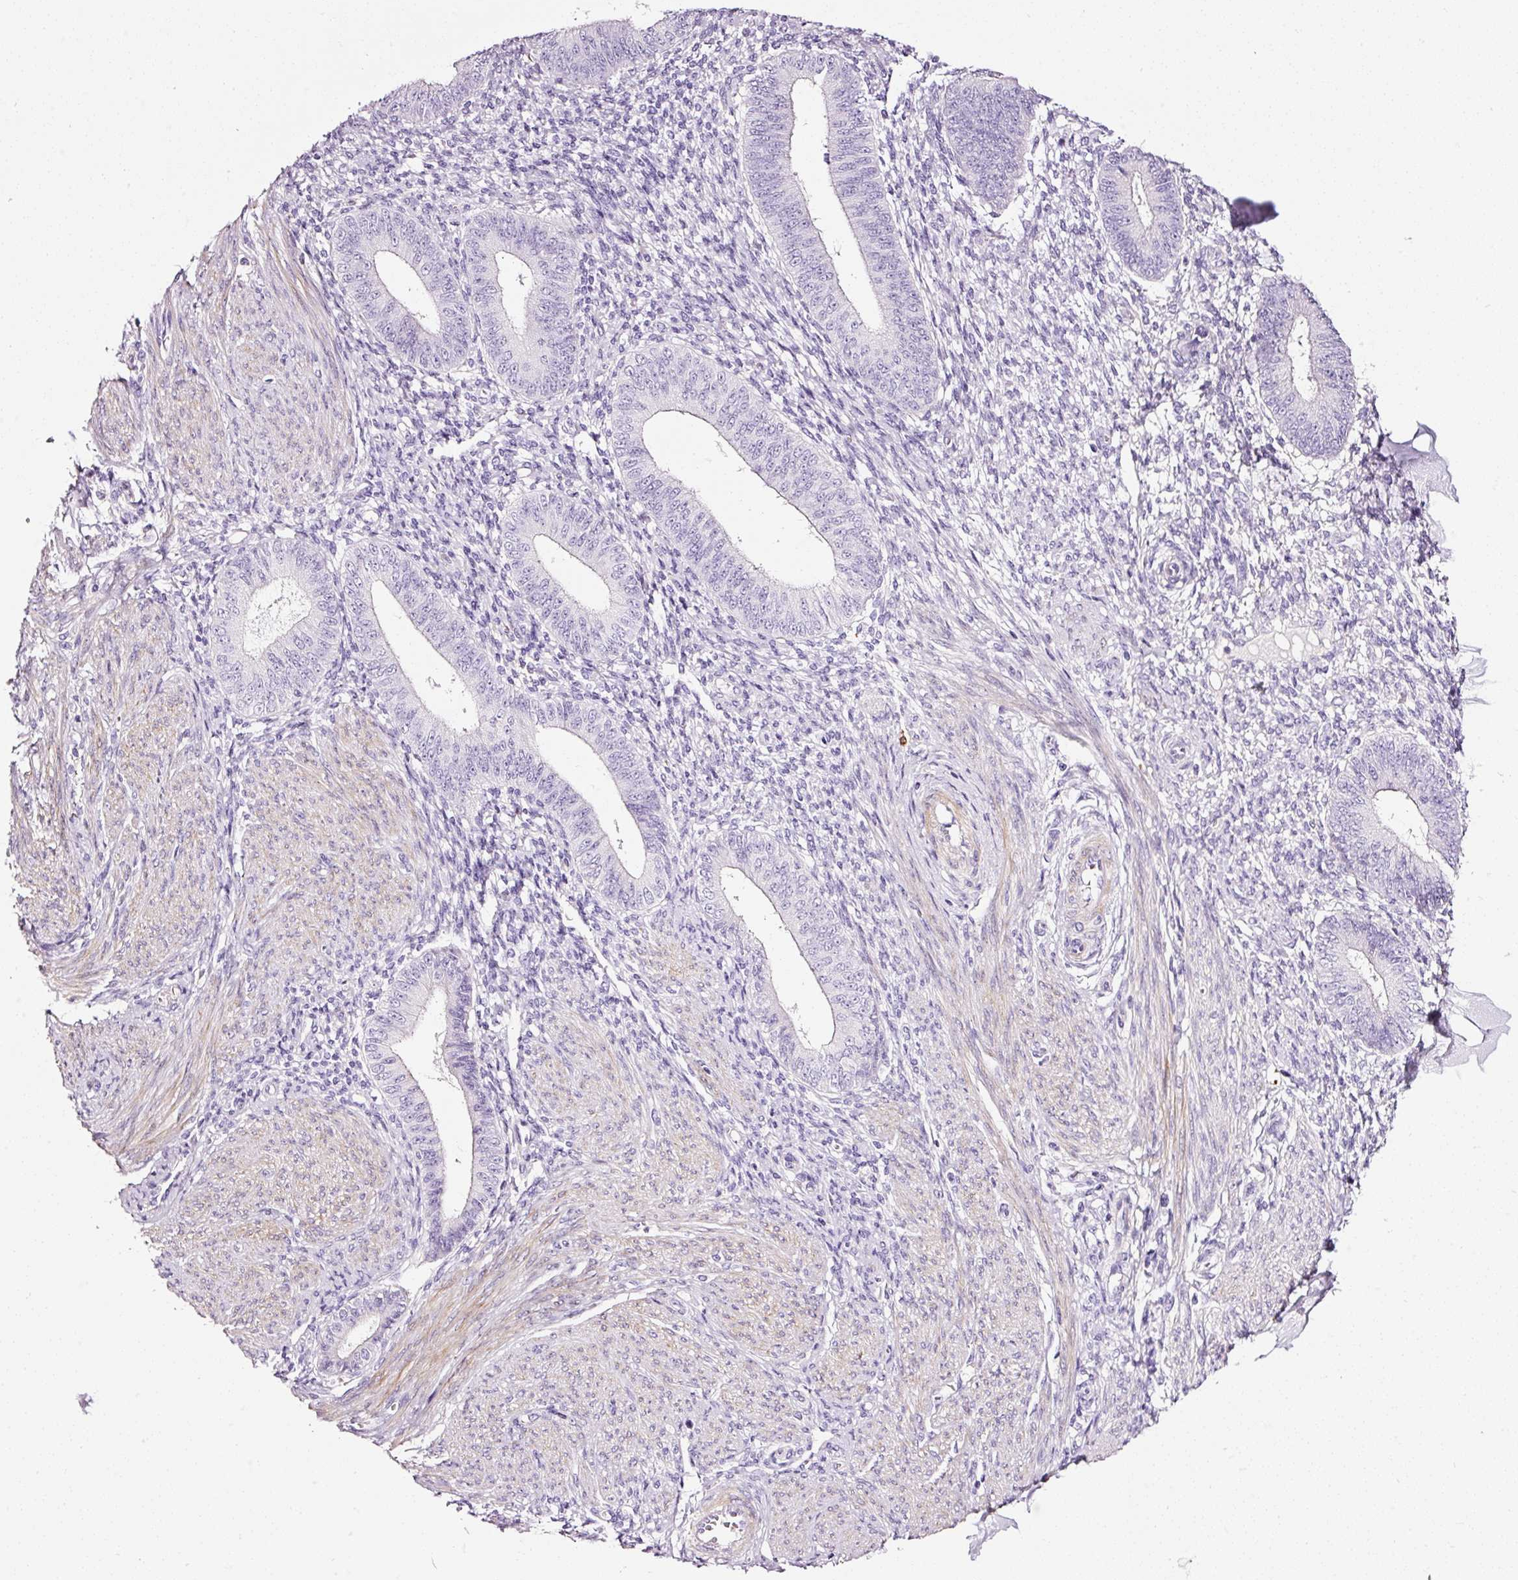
{"staining": {"intensity": "negative", "quantity": "none", "location": "none"}, "tissue": "endometrium", "cell_type": "Cells in endometrial stroma", "image_type": "normal", "snomed": [{"axis": "morphology", "description": "Normal tissue, NOS"}, {"axis": "topography", "description": "Endometrium"}], "caption": "Immunohistochemistry (IHC) histopathology image of benign endometrium: endometrium stained with DAB reveals no significant protein staining in cells in endometrial stroma.", "gene": "CYB561A3", "patient": {"sex": "female", "age": 49}}